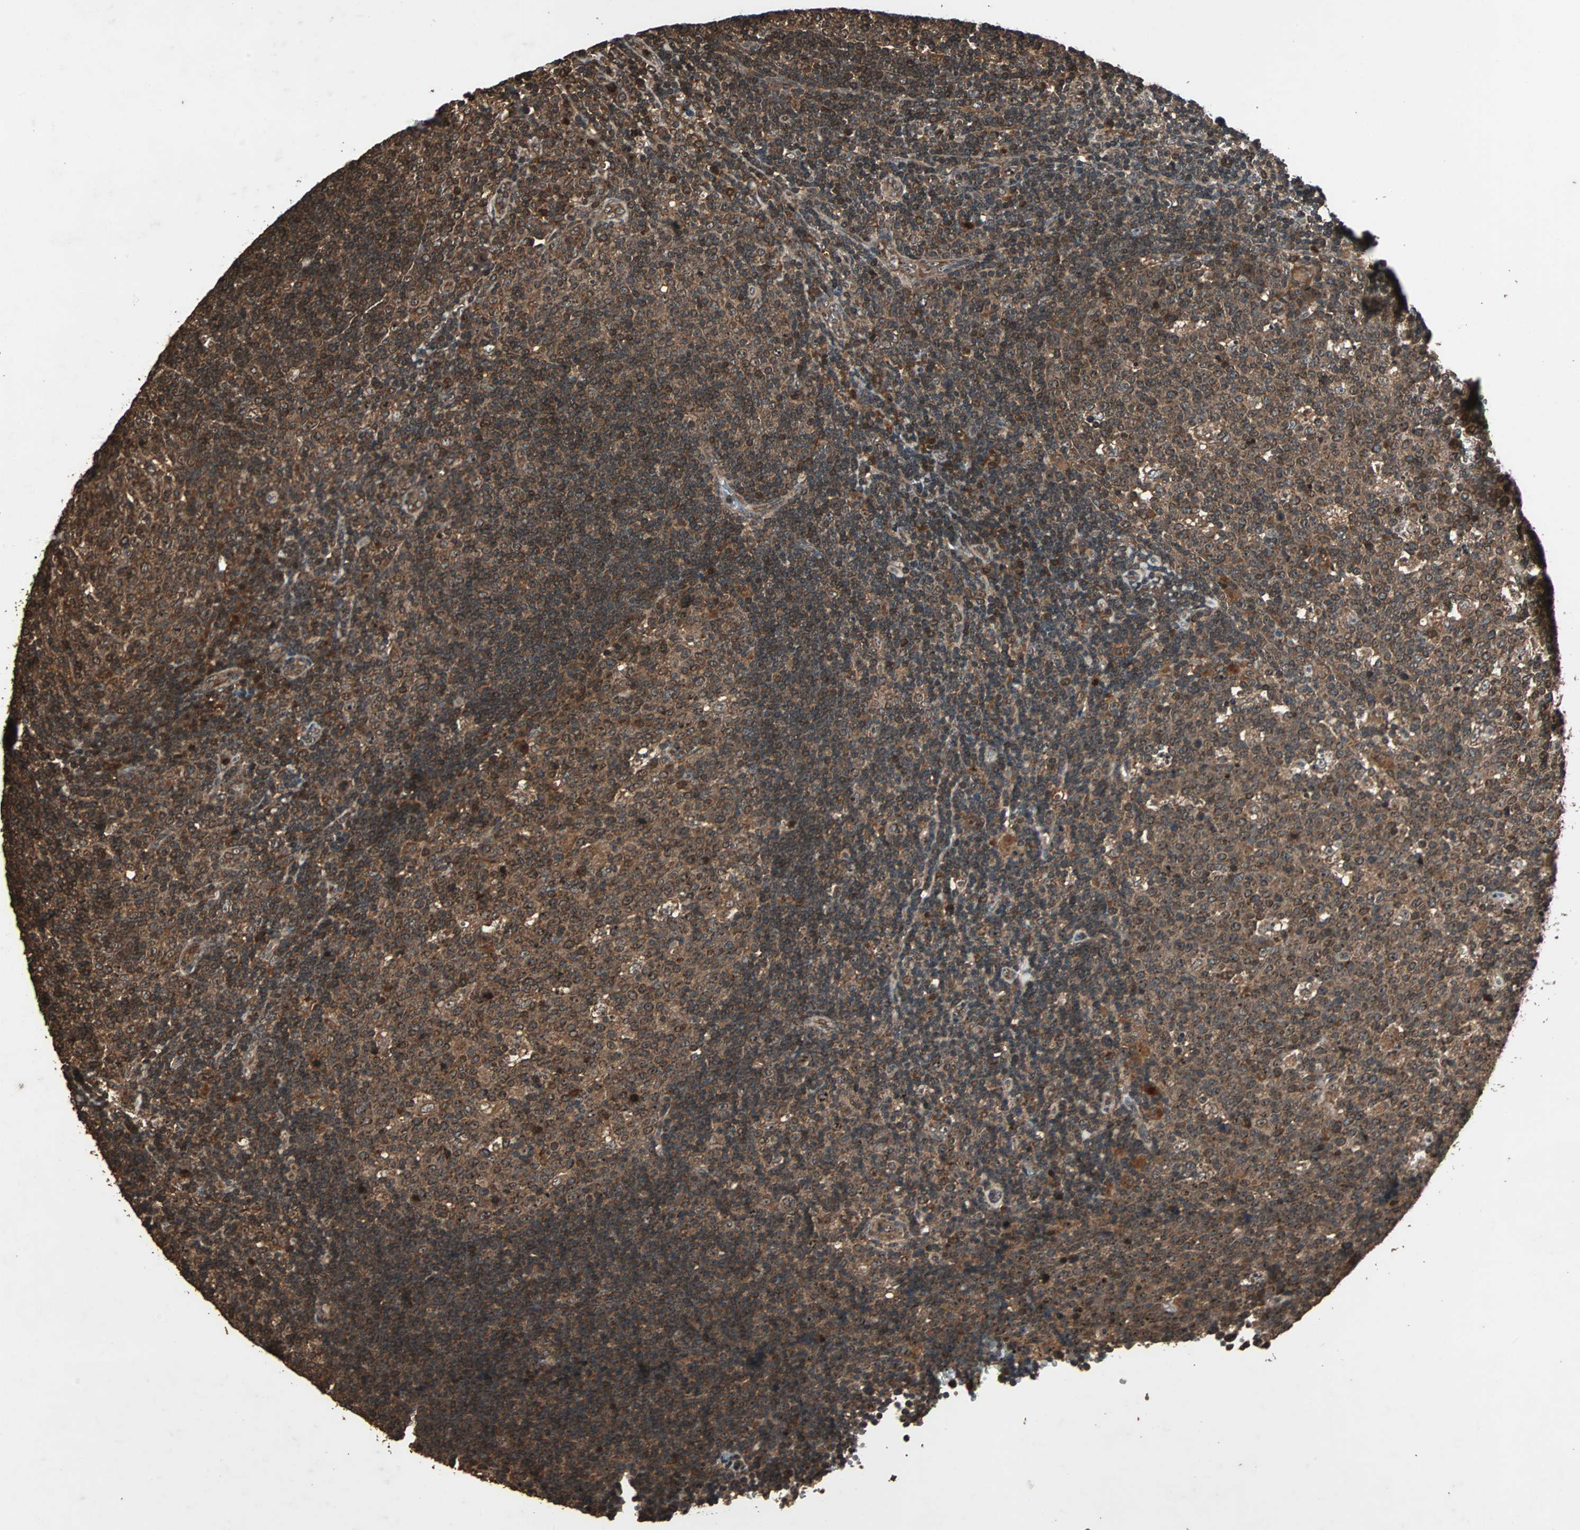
{"staining": {"intensity": "moderate", "quantity": ">75%", "location": "cytoplasmic/membranous"}, "tissue": "lymph node", "cell_type": "Germinal center cells", "image_type": "normal", "snomed": [{"axis": "morphology", "description": "Normal tissue, NOS"}, {"axis": "topography", "description": "Lymph node"}, {"axis": "topography", "description": "Salivary gland"}], "caption": "Immunohistochemical staining of normal lymph node displays medium levels of moderate cytoplasmic/membranous expression in approximately >75% of germinal center cells. The staining was performed using DAB to visualize the protein expression in brown, while the nuclei were stained in blue with hematoxylin (Magnification: 20x).", "gene": "LAMTOR5", "patient": {"sex": "male", "age": 8}}